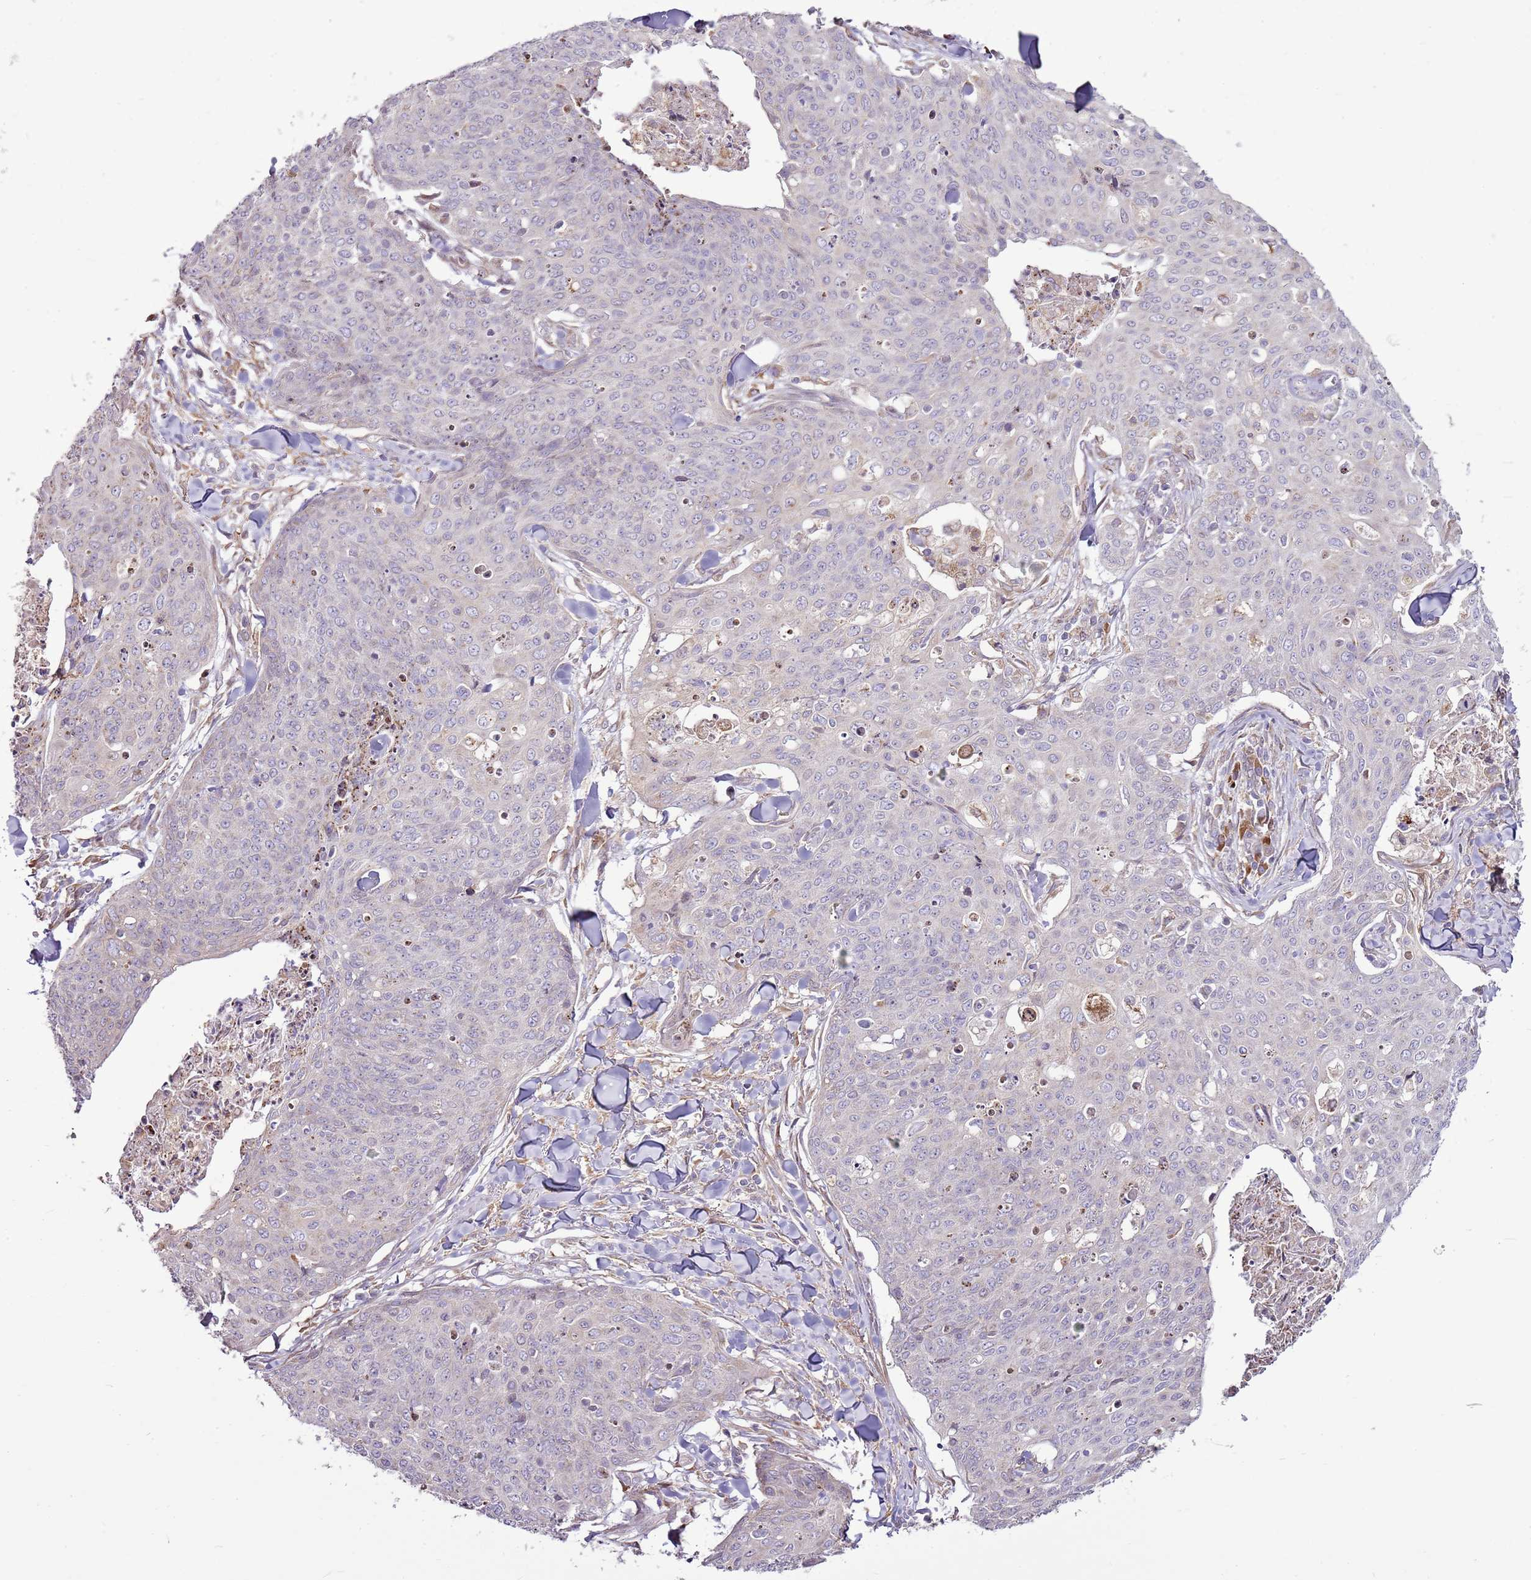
{"staining": {"intensity": "negative", "quantity": "none", "location": "none"}, "tissue": "skin cancer", "cell_type": "Tumor cells", "image_type": "cancer", "snomed": [{"axis": "morphology", "description": "Squamous cell carcinoma, NOS"}, {"axis": "topography", "description": "Skin"}, {"axis": "topography", "description": "Vulva"}], "caption": "Squamous cell carcinoma (skin) stained for a protein using immunohistochemistry reveals no staining tumor cells.", "gene": "TMED10", "patient": {"sex": "female", "age": 85}}